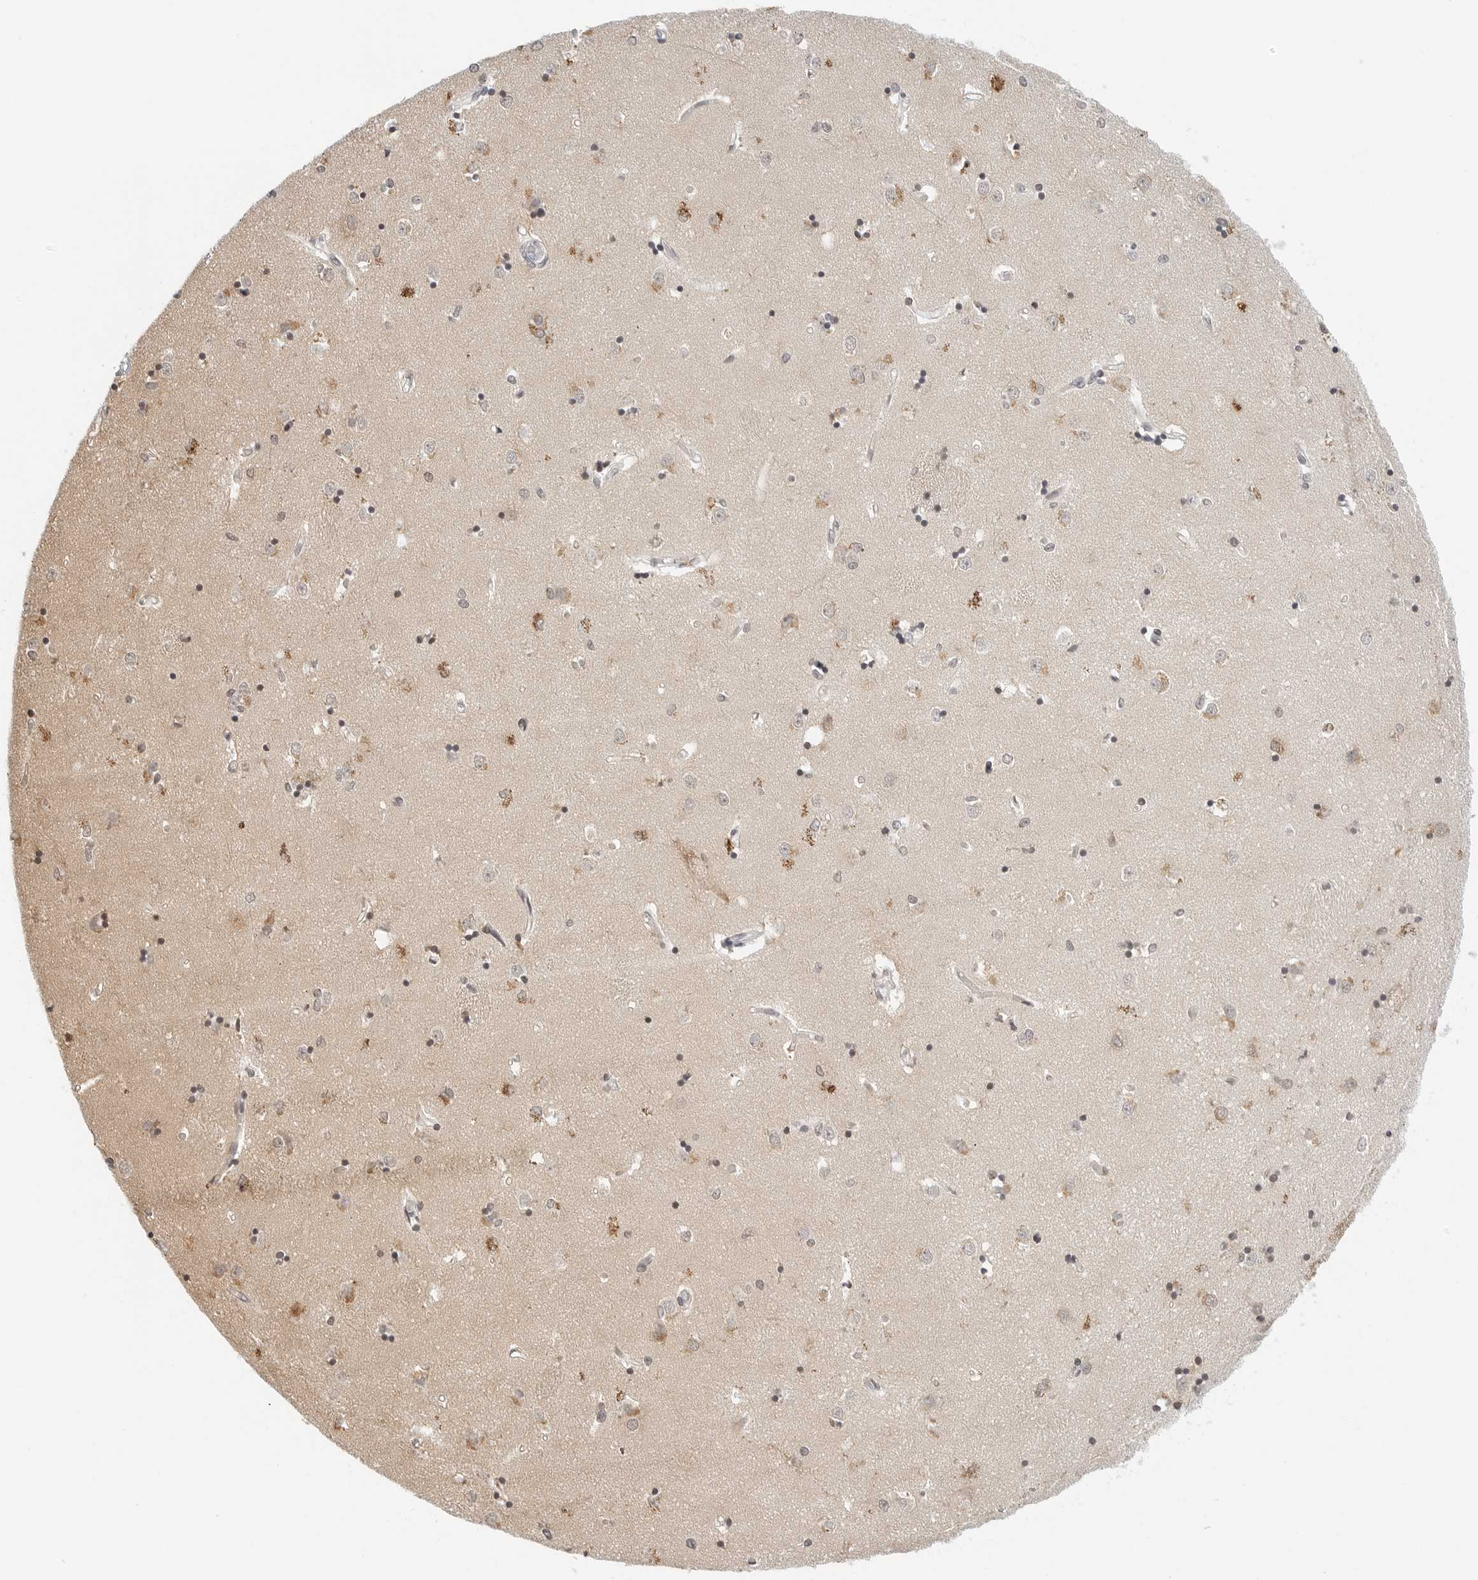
{"staining": {"intensity": "weak", "quantity": "25%-75%", "location": "nuclear"}, "tissue": "caudate", "cell_type": "Glial cells", "image_type": "normal", "snomed": [{"axis": "morphology", "description": "Normal tissue, NOS"}, {"axis": "topography", "description": "Lateral ventricle wall"}], "caption": "The micrograph demonstrates immunohistochemical staining of normal caudate. There is weak nuclear positivity is present in about 25%-75% of glial cells.", "gene": "PARP10", "patient": {"sex": "male", "age": 45}}